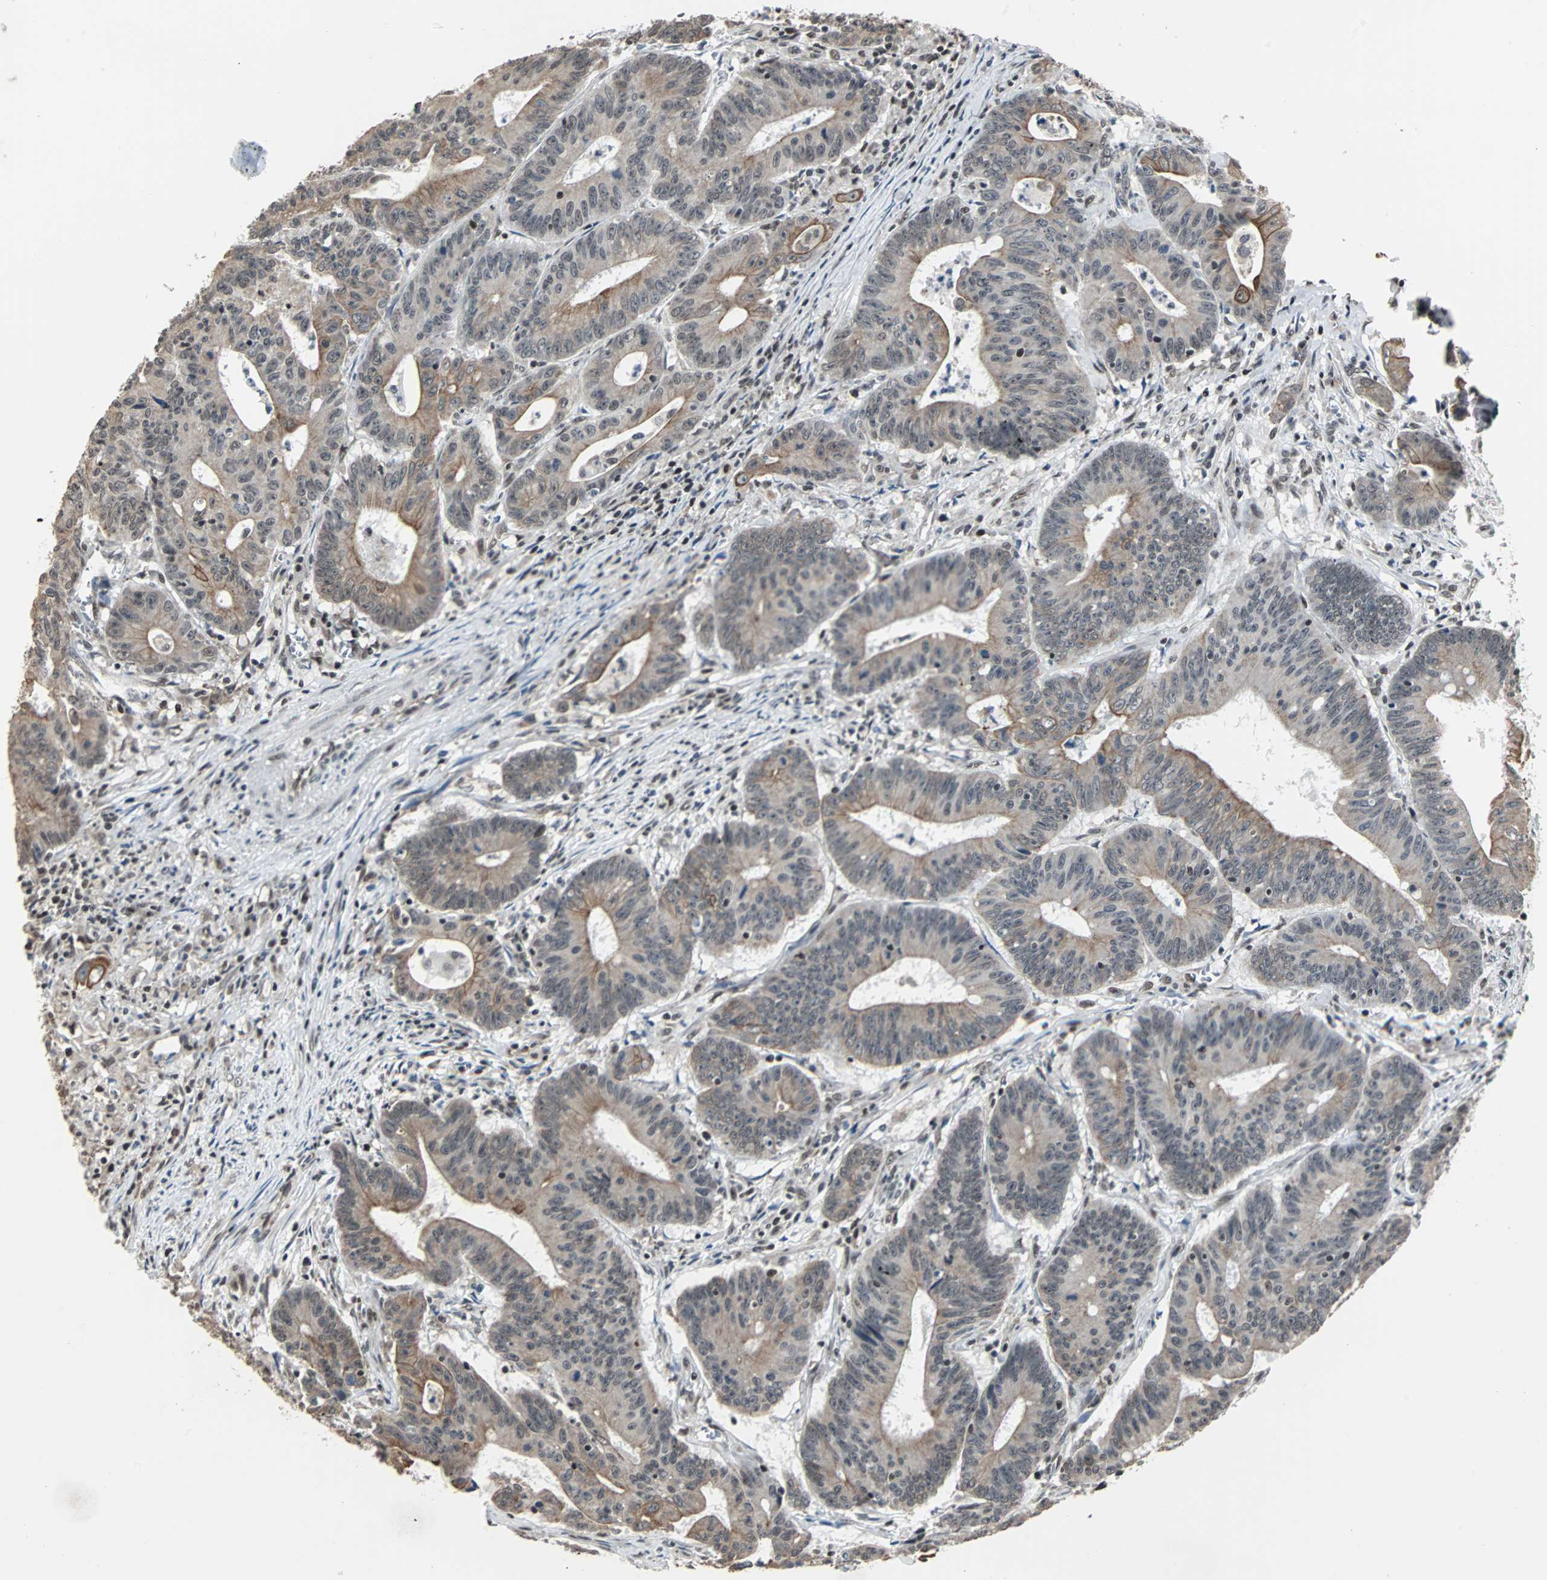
{"staining": {"intensity": "moderate", "quantity": "<25%", "location": "cytoplasmic/membranous"}, "tissue": "colorectal cancer", "cell_type": "Tumor cells", "image_type": "cancer", "snomed": [{"axis": "morphology", "description": "Adenocarcinoma, NOS"}, {"axis": "topography", "description": "Colon"}], "caption": "IHC photomicrograph of neoplastic tissue: human colorectal cancer (adenocarcinoma) stained using IHC displays low levels of moderate protein expression localized specifically in the cytoplasmic/membranous of tumor cells, appearing as a cytoplasmic/membranous brown color.", "gene": "TERF2IP", "patient": {"sex": "male", "age": 45}}